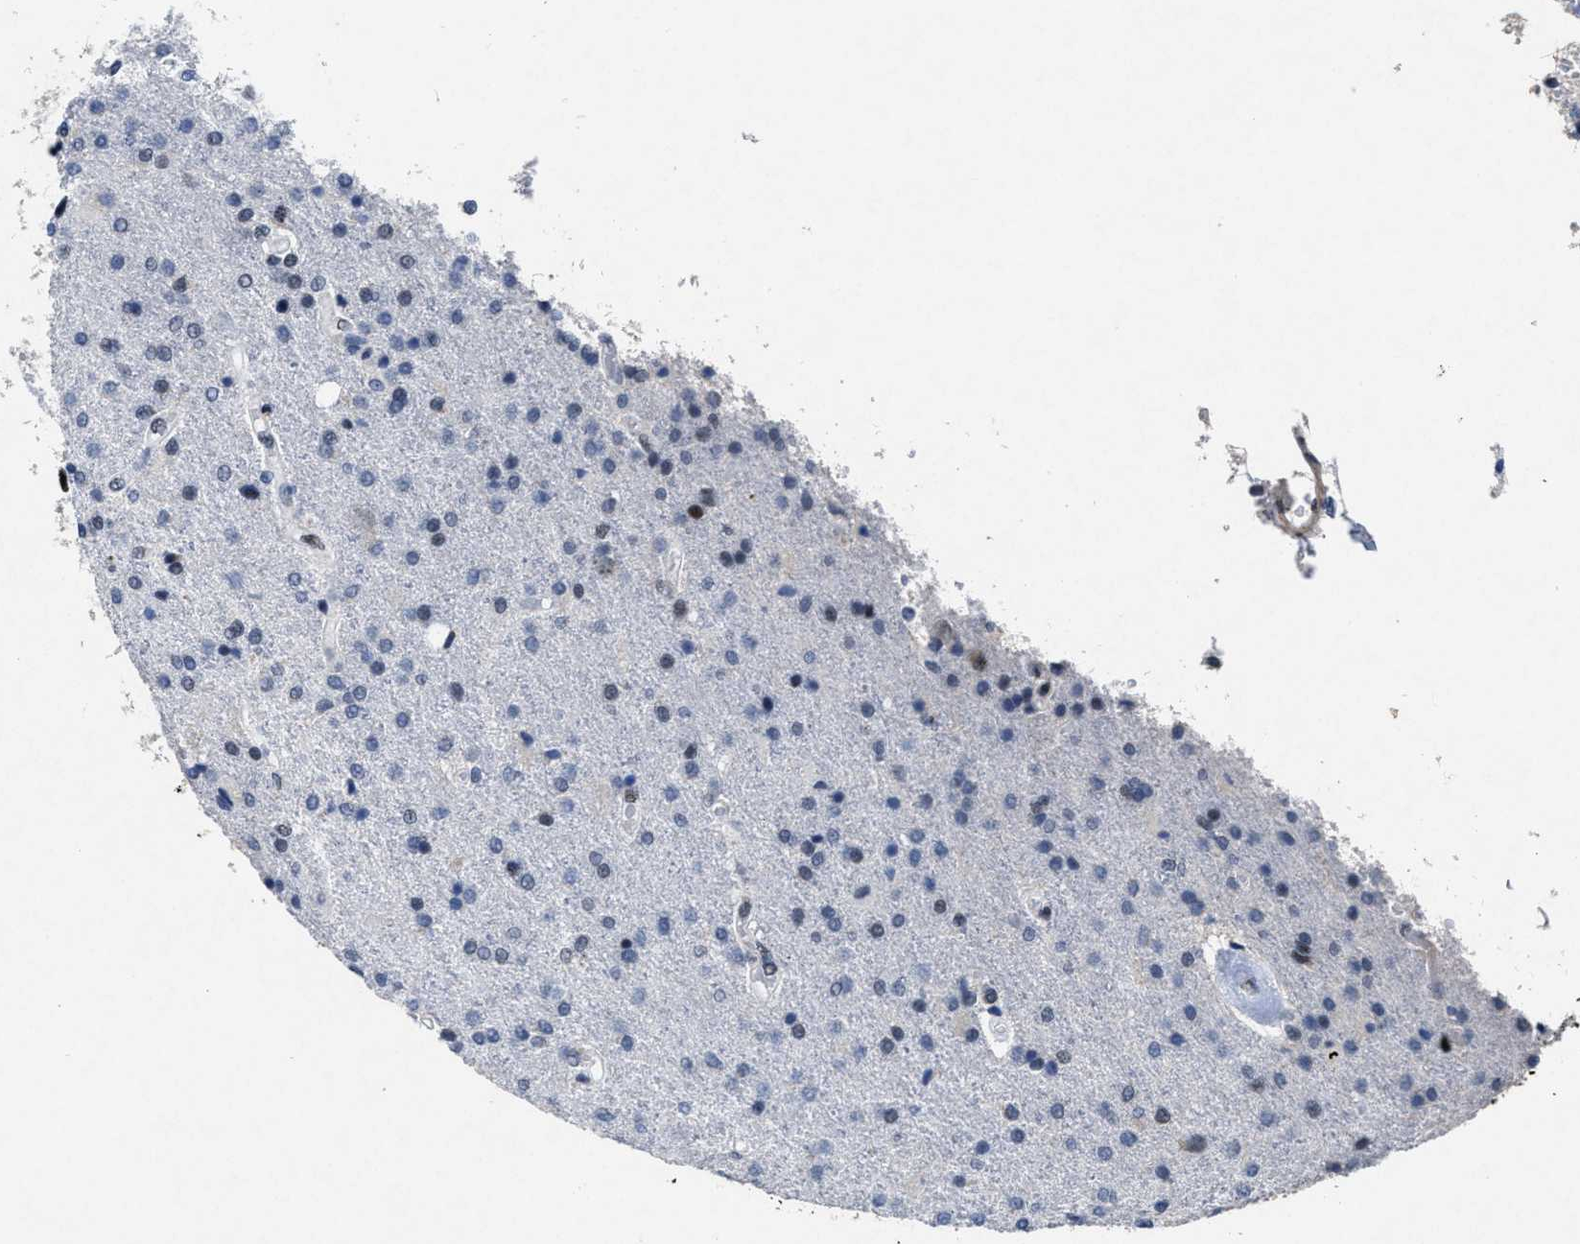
{"staining": {"intensity": "negative", "quantity": "none", "location": "none"}, "tissue": "glioma", "cell_type": "Tumor cells", "image_type": "cancer", "snomed": [{"axis": "morphology", "description": "Glioma, malignant, High grade"}, {"axis": "topography", "description": "Brain"}], "caption": "A high-resolution image shows immunohistochemistry staining of malignant glioma (high-grade), which exhibits no significant positivity in tumor cells.", "gene": "ID3", "patient": {"sex": "male", "age": 72}}